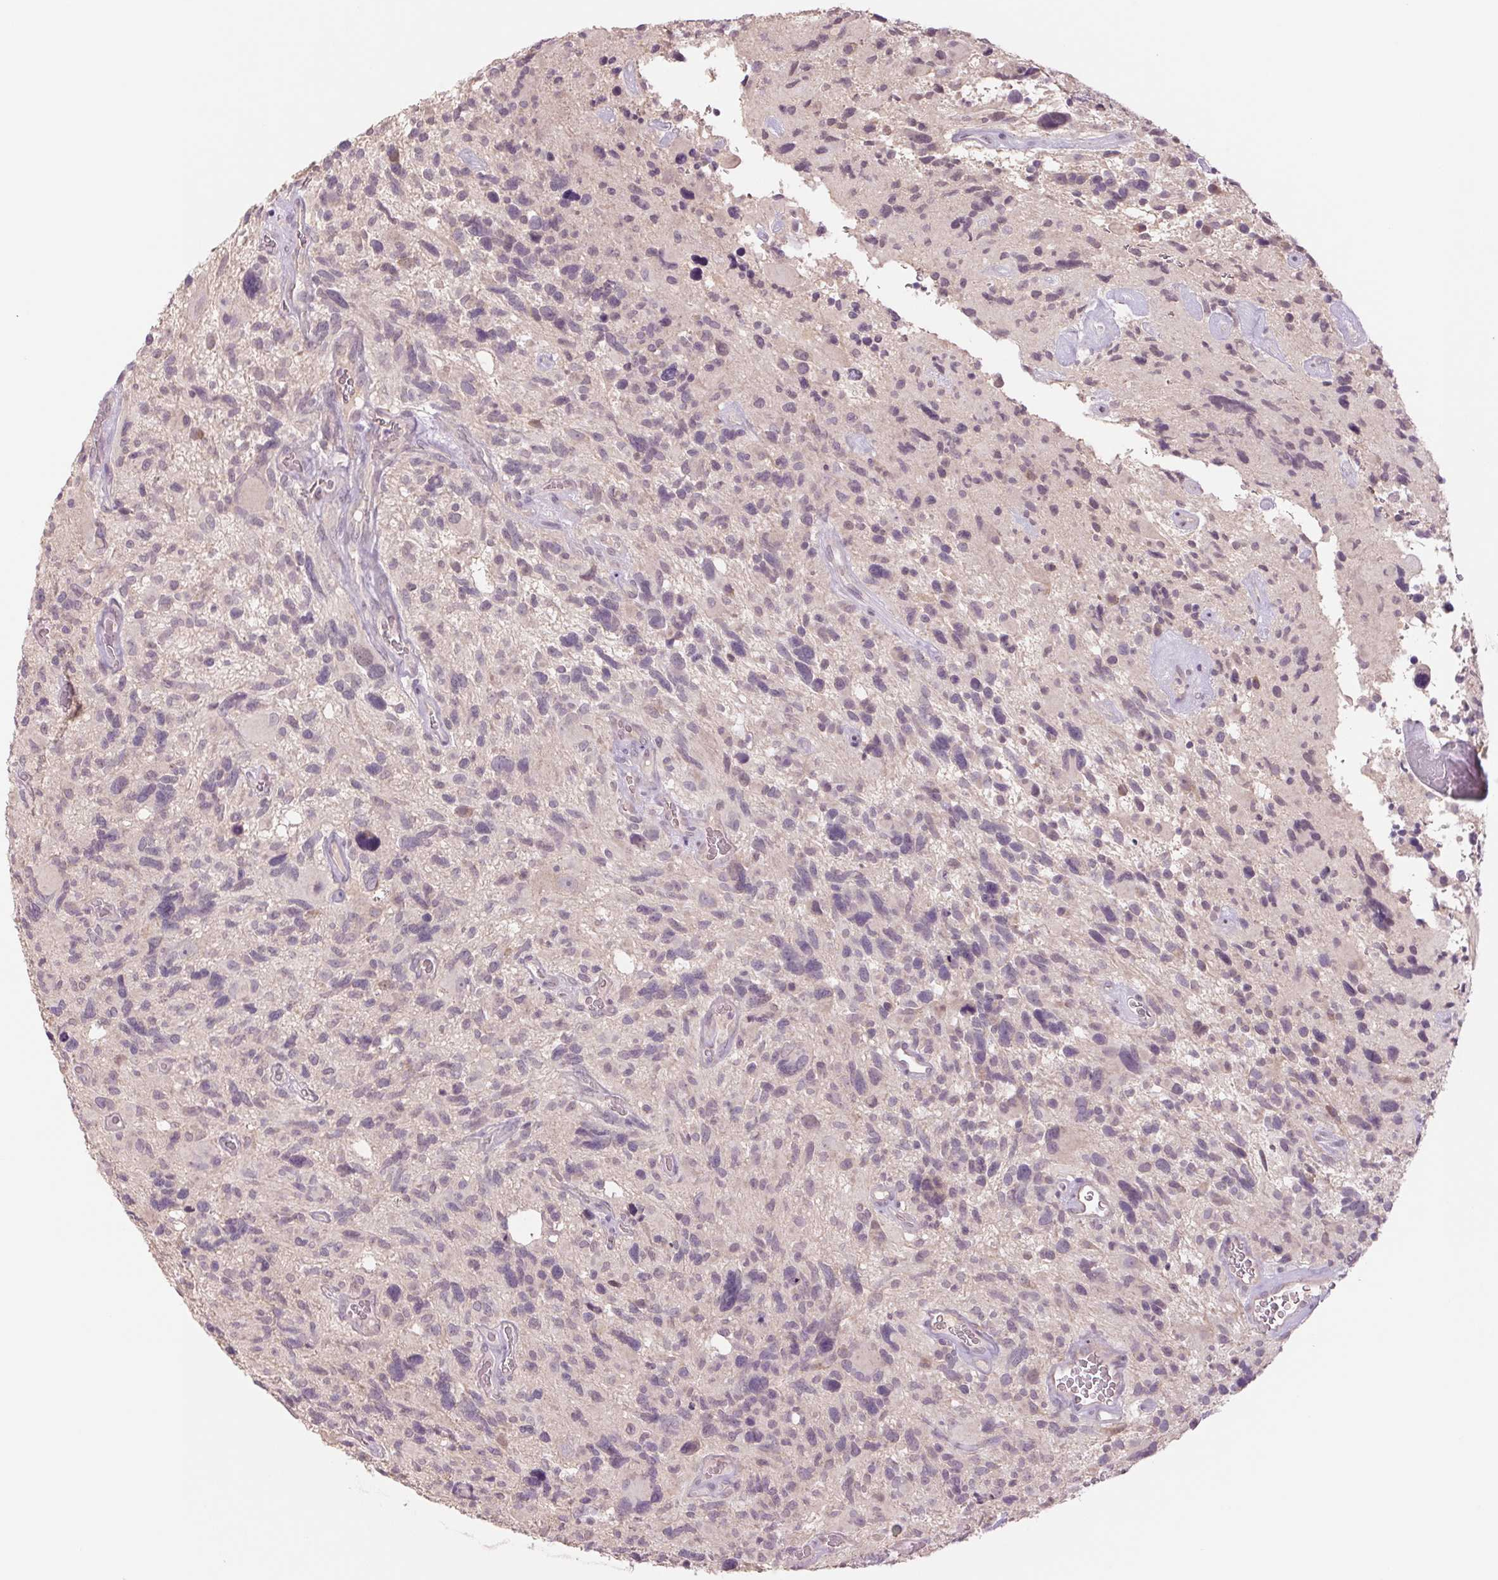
{"staining": {"intensity": "negative", "quantity": "none", "location": "none"}, "tissue": "glioma", "cell_type": "Tumor cells", "image_type": "cancer", "snomed": [{"axis": "morphology", "description": "Glioma, malignant, High grade"}, {"axis": "topography", "description": "Brain"}], "caption": "Malignant glioma (high-grade) was stained to show a protein in brown. There is no significant positivity in tumor cells.", "gene": "PPIA", "patient": {"sex": "male", "age": 49}}